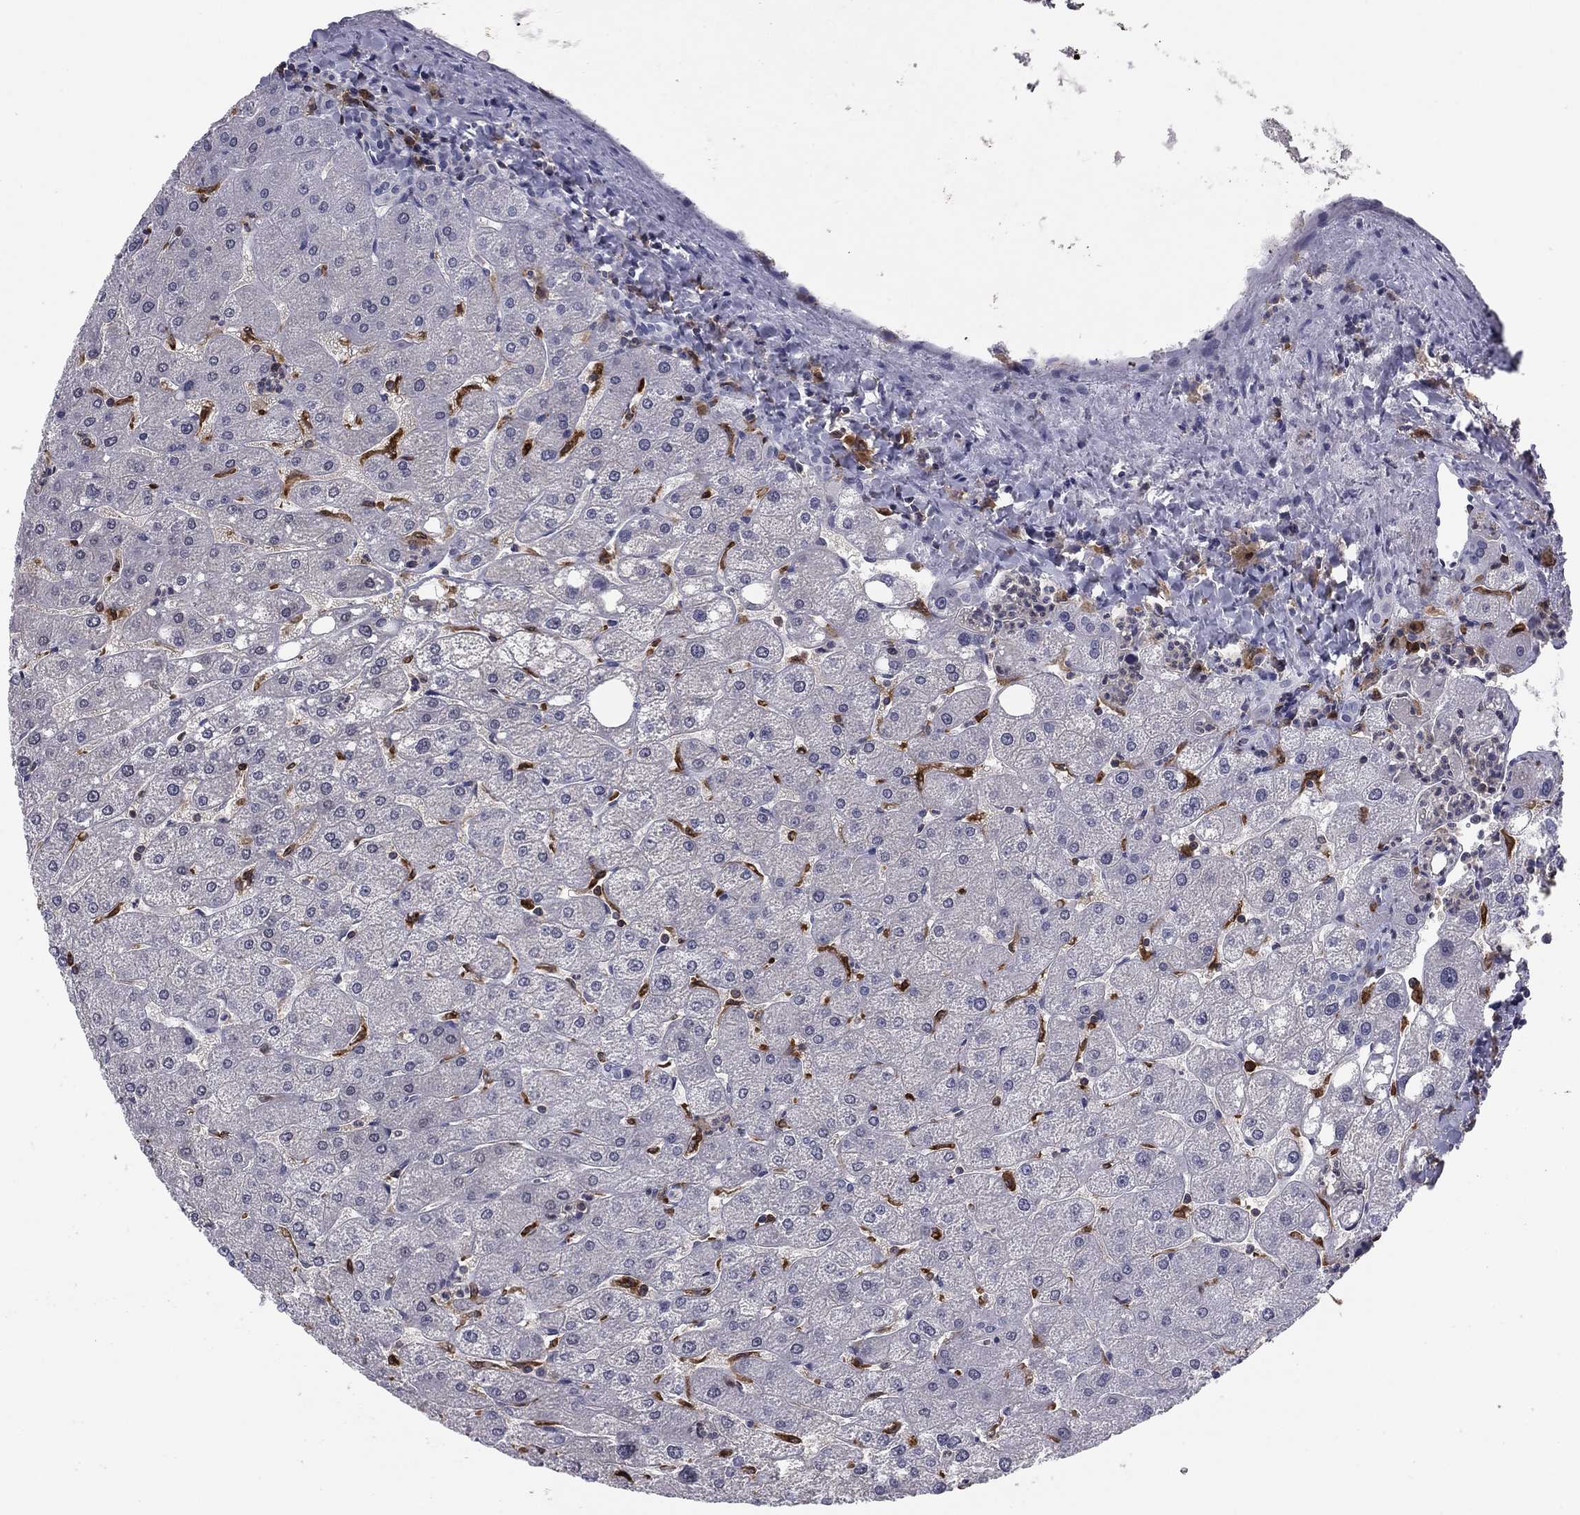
{"staining": {"intensity": "negative", "quantity": "none", "location": "none"}, "tissue": "liver", "cell_type": "Cholangiocytes", "image_type": "normal", "snomed": [{"axis": "morphology", "description": "Normal tissue, NOS"}, {"axis": "topography", "description": "Liver"}], "caption": "Immunohistochemistry (IHC) image of unremarkable liver: human liver stained with DAB (3,3'-diaminobenzidine) demonstrates no significant protein staining in cholangiocytes. Nuclei are stained in blue.", "gene": "PLCB2", "patient": {"sex": "male", "age": 67}}